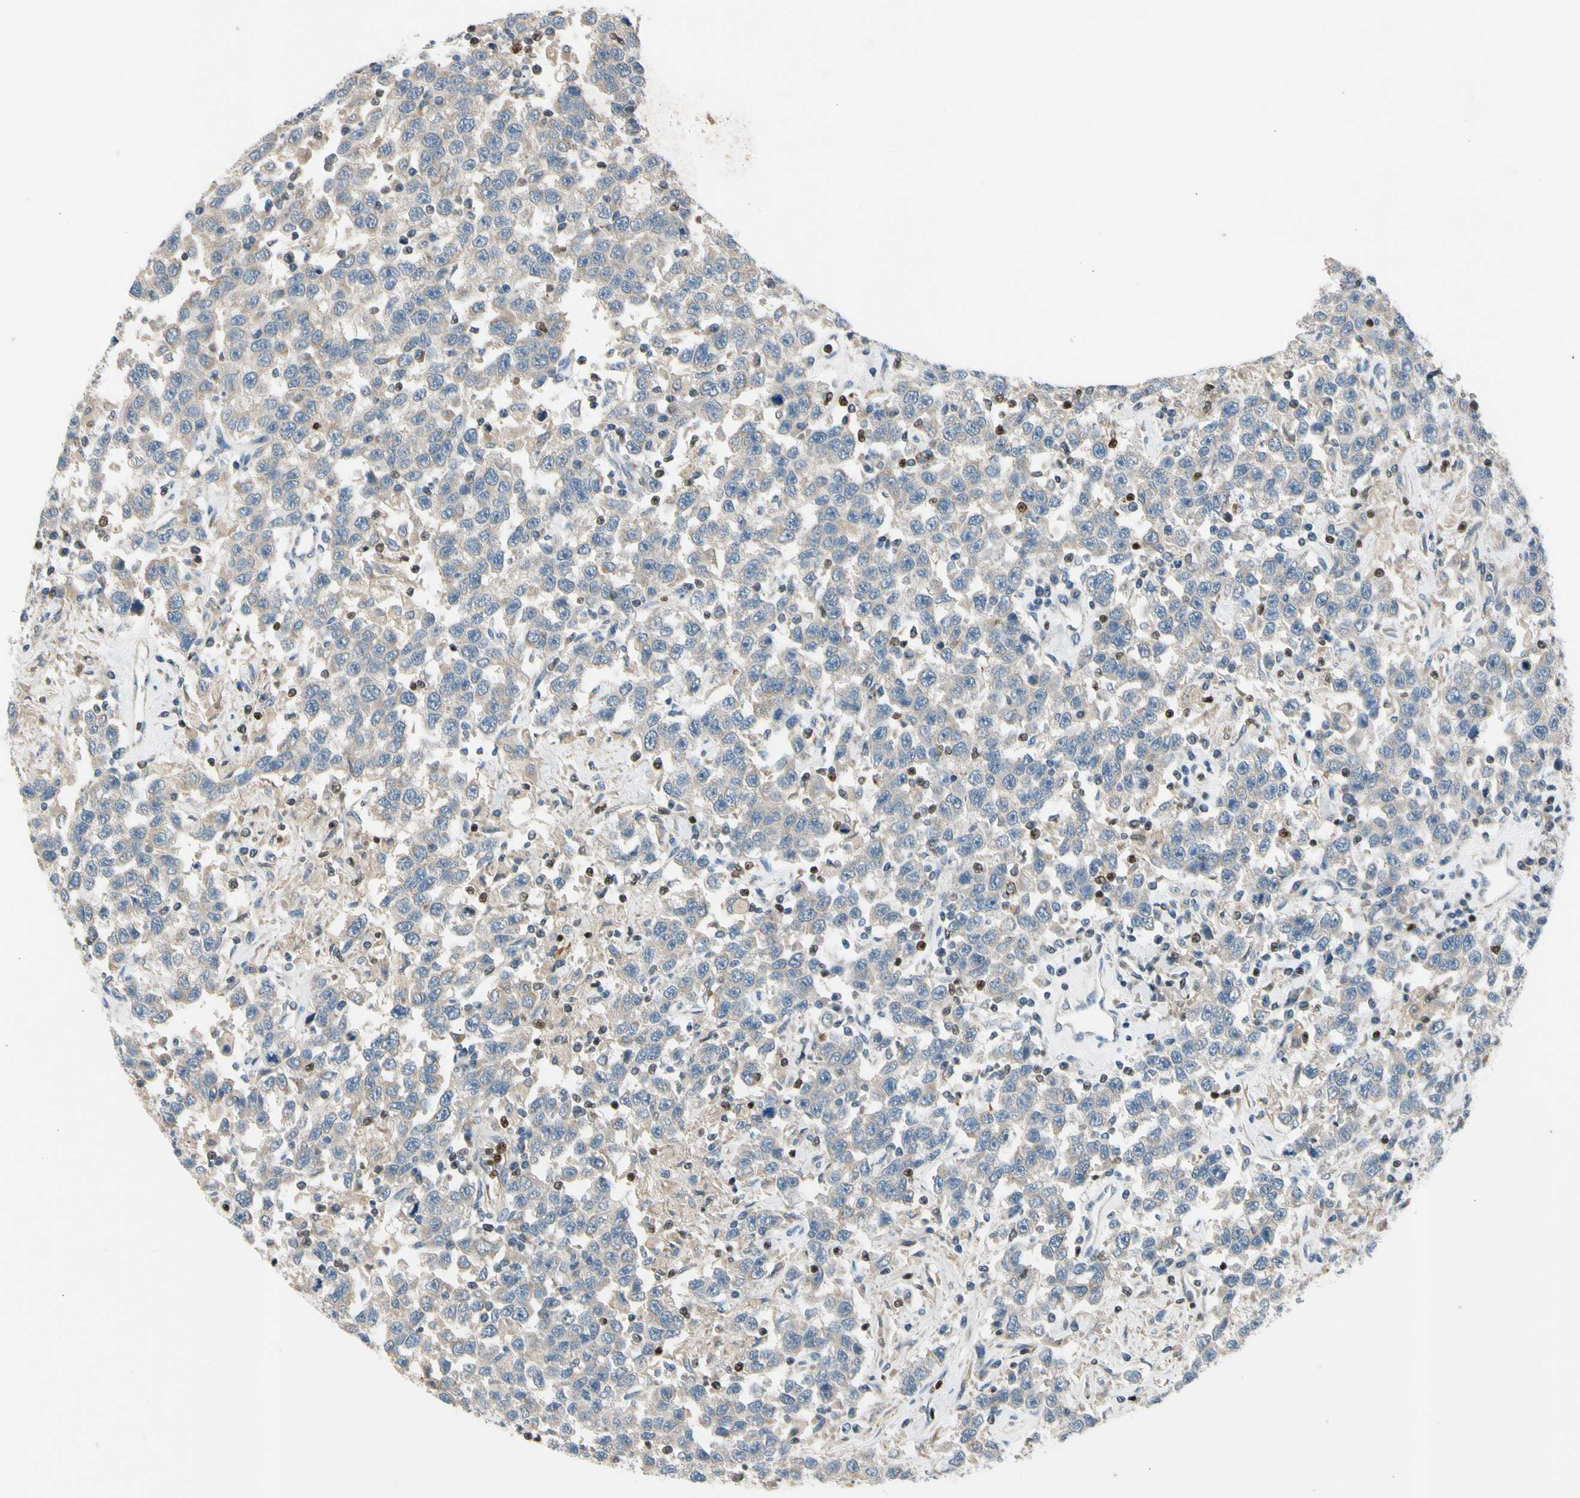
{"staining": {"intensity": "weak", "quantity": ">75%", "location": "cytoplasmic/membranous"}, "tissue": "testis cancer", "cell_type": "Tumor cells", "image_type": "cancer", "snomed": [{"axis": "morphology", "description": "Seminoma, NOS"}, {"axis": "topography", "description": "Testis"}], "caption": "A high-resolution photomicrograph shows immunohistochemistry (IHC) staining of testis seminoma, which exhibits weak cytoplasmic/membranous staining in approximately >75% of tumor cells.", "gene": "TBX21", "patient": {"sex": "male", "age": 41}}